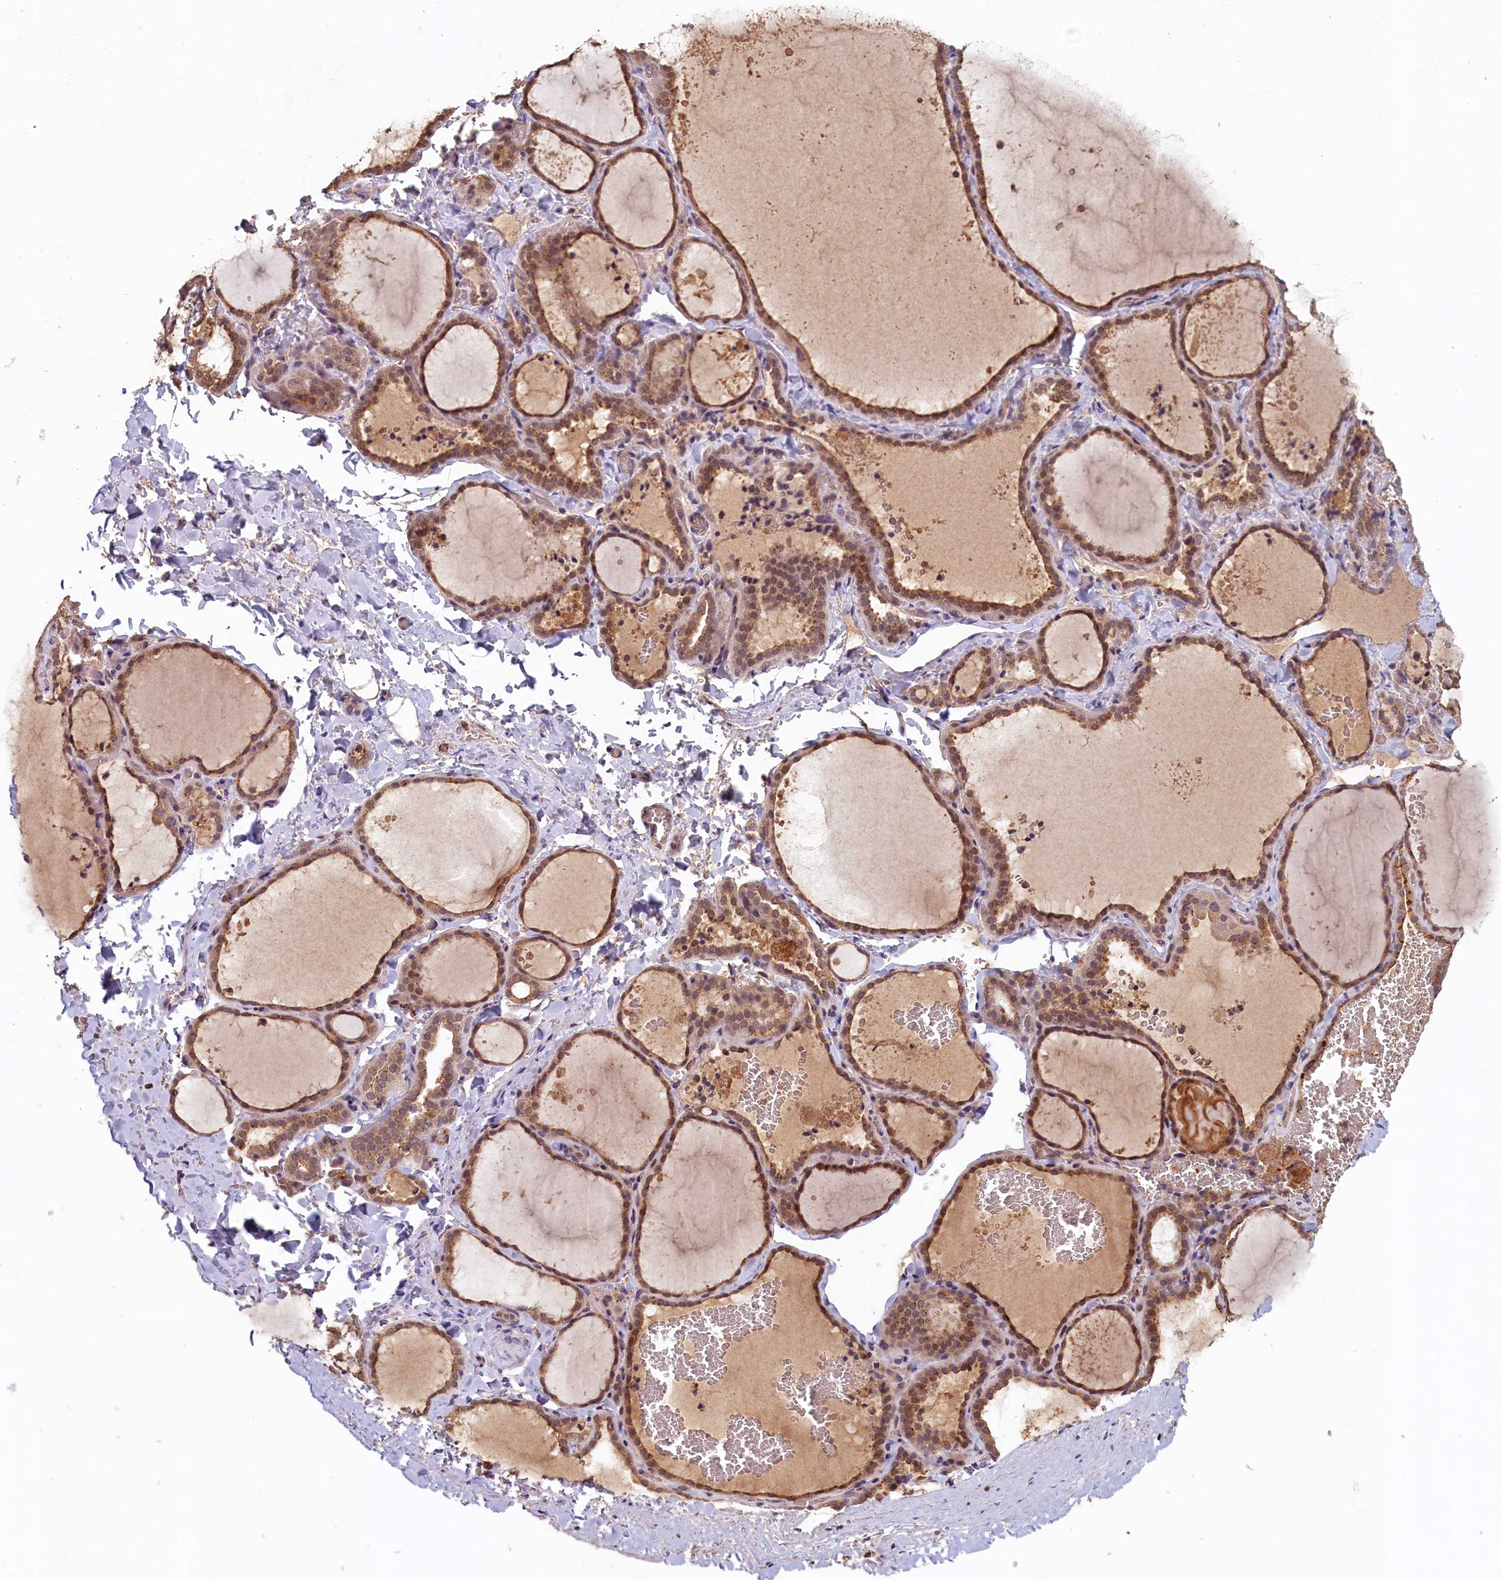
{"staining": {"intensity": "moderate", "quantity": ">75%", "location": "cytoplasmic/membranous"}, "tissue": "thyroid gland", "cell_type": "Glandular cells", "image_type": "normal", "snomed": [{"axis": "morphology", "description": "Normal tissue, NOS"}, {"axis": "topography", "description": "Thyroid gland"}], "caption": "Protein analysis of unremarkable thyroid gland exhibits moderate cytoplasmic/membranous expression in approximately >75% of glandular cells.", "gene": "NUBP2", "patient": {"sex": "female", "age": 22}}